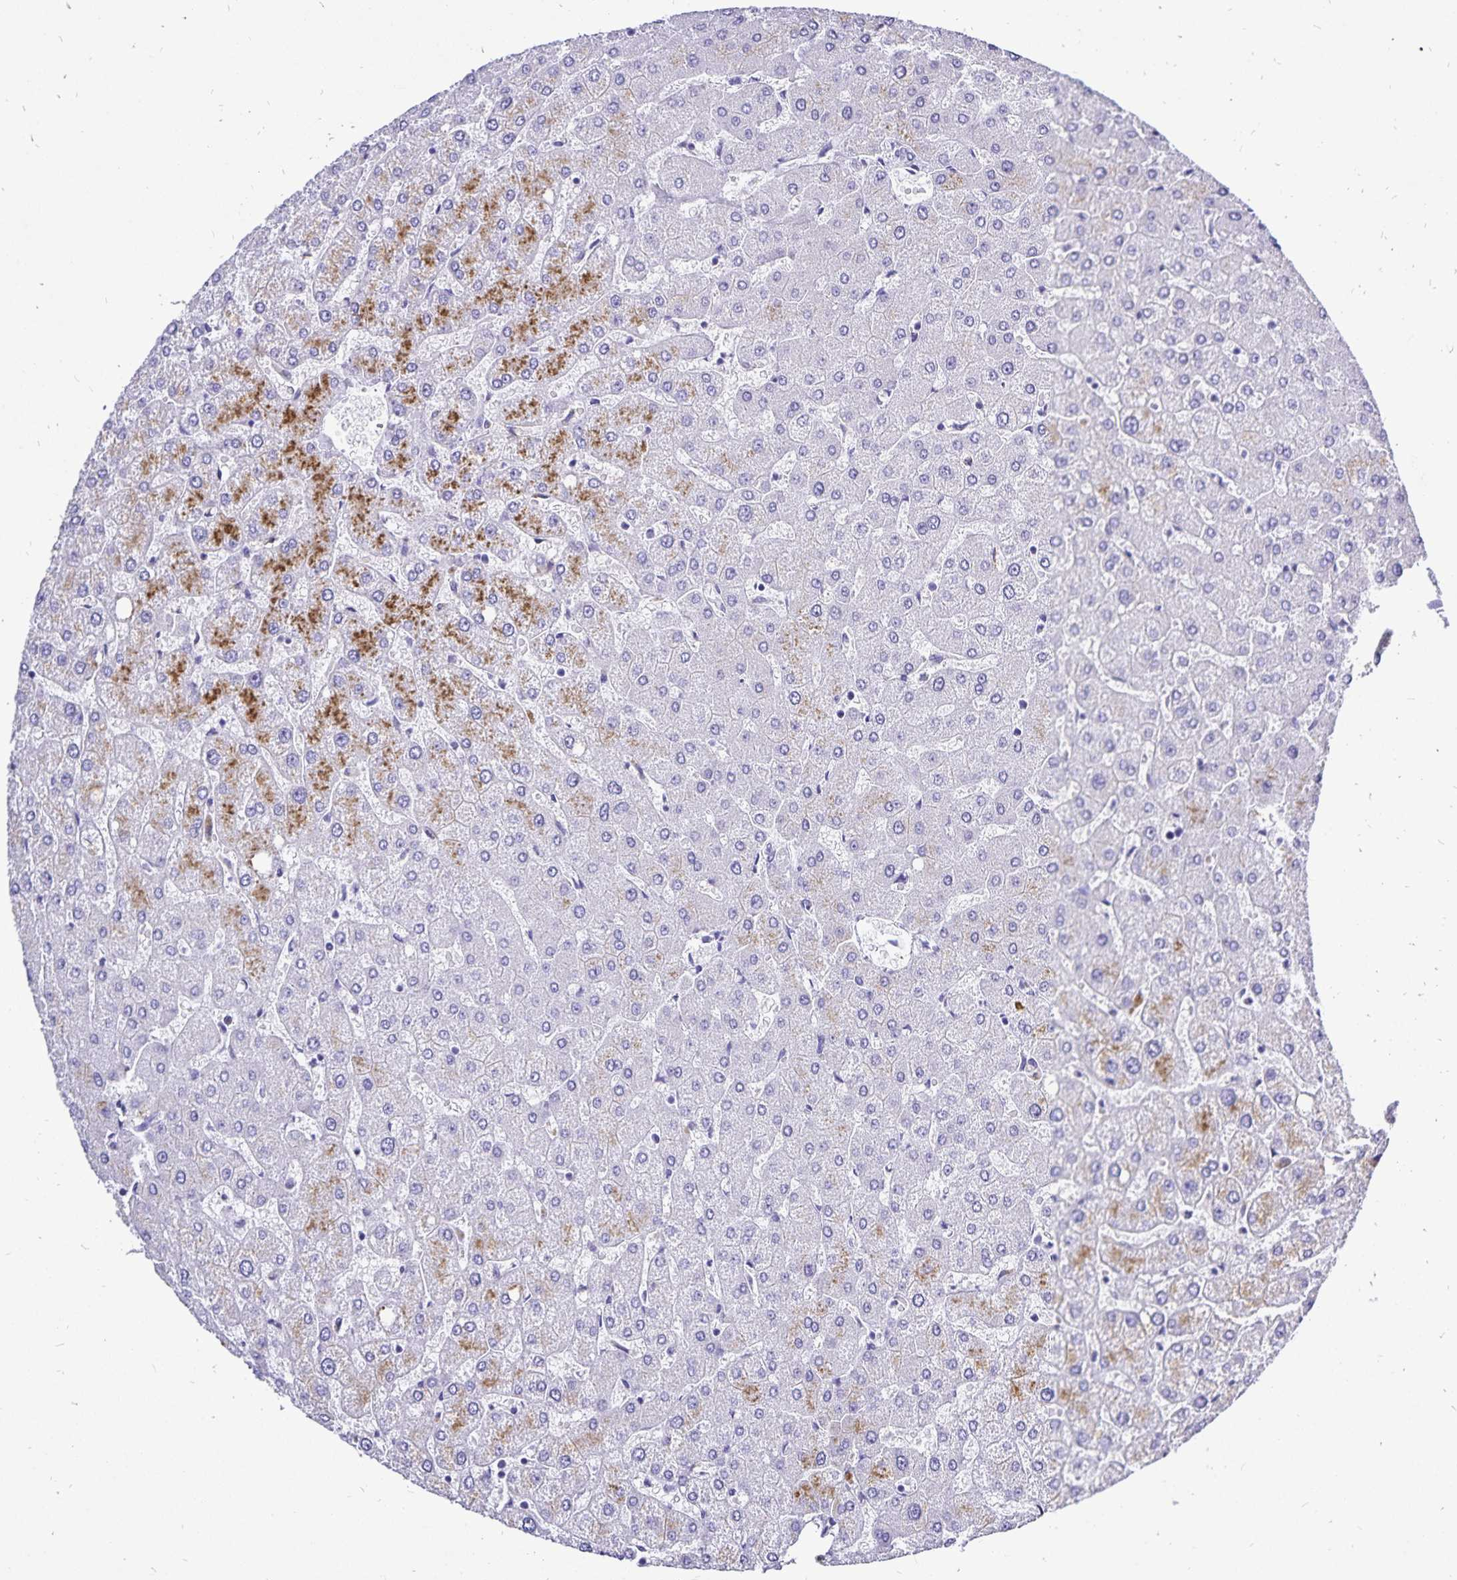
{"staining": {"intensity": "negative", "quantity": "none", "location": "none"}, "tissue": "liver", "cell_type": "Cholangiocytes", "image_type": "normal", "snomed": [{"axis": "morphology", "description": "Normal tissue, NOS"}, {"axis": "topography", "description": "Liver"}], "caption": "This is an immunohistochemistry (IHC) histopathology image of benign human liver. There is no expression in cholangiocytes.", "gene": "PLAC1", "patient": {"sex": "female", "age": 54}}